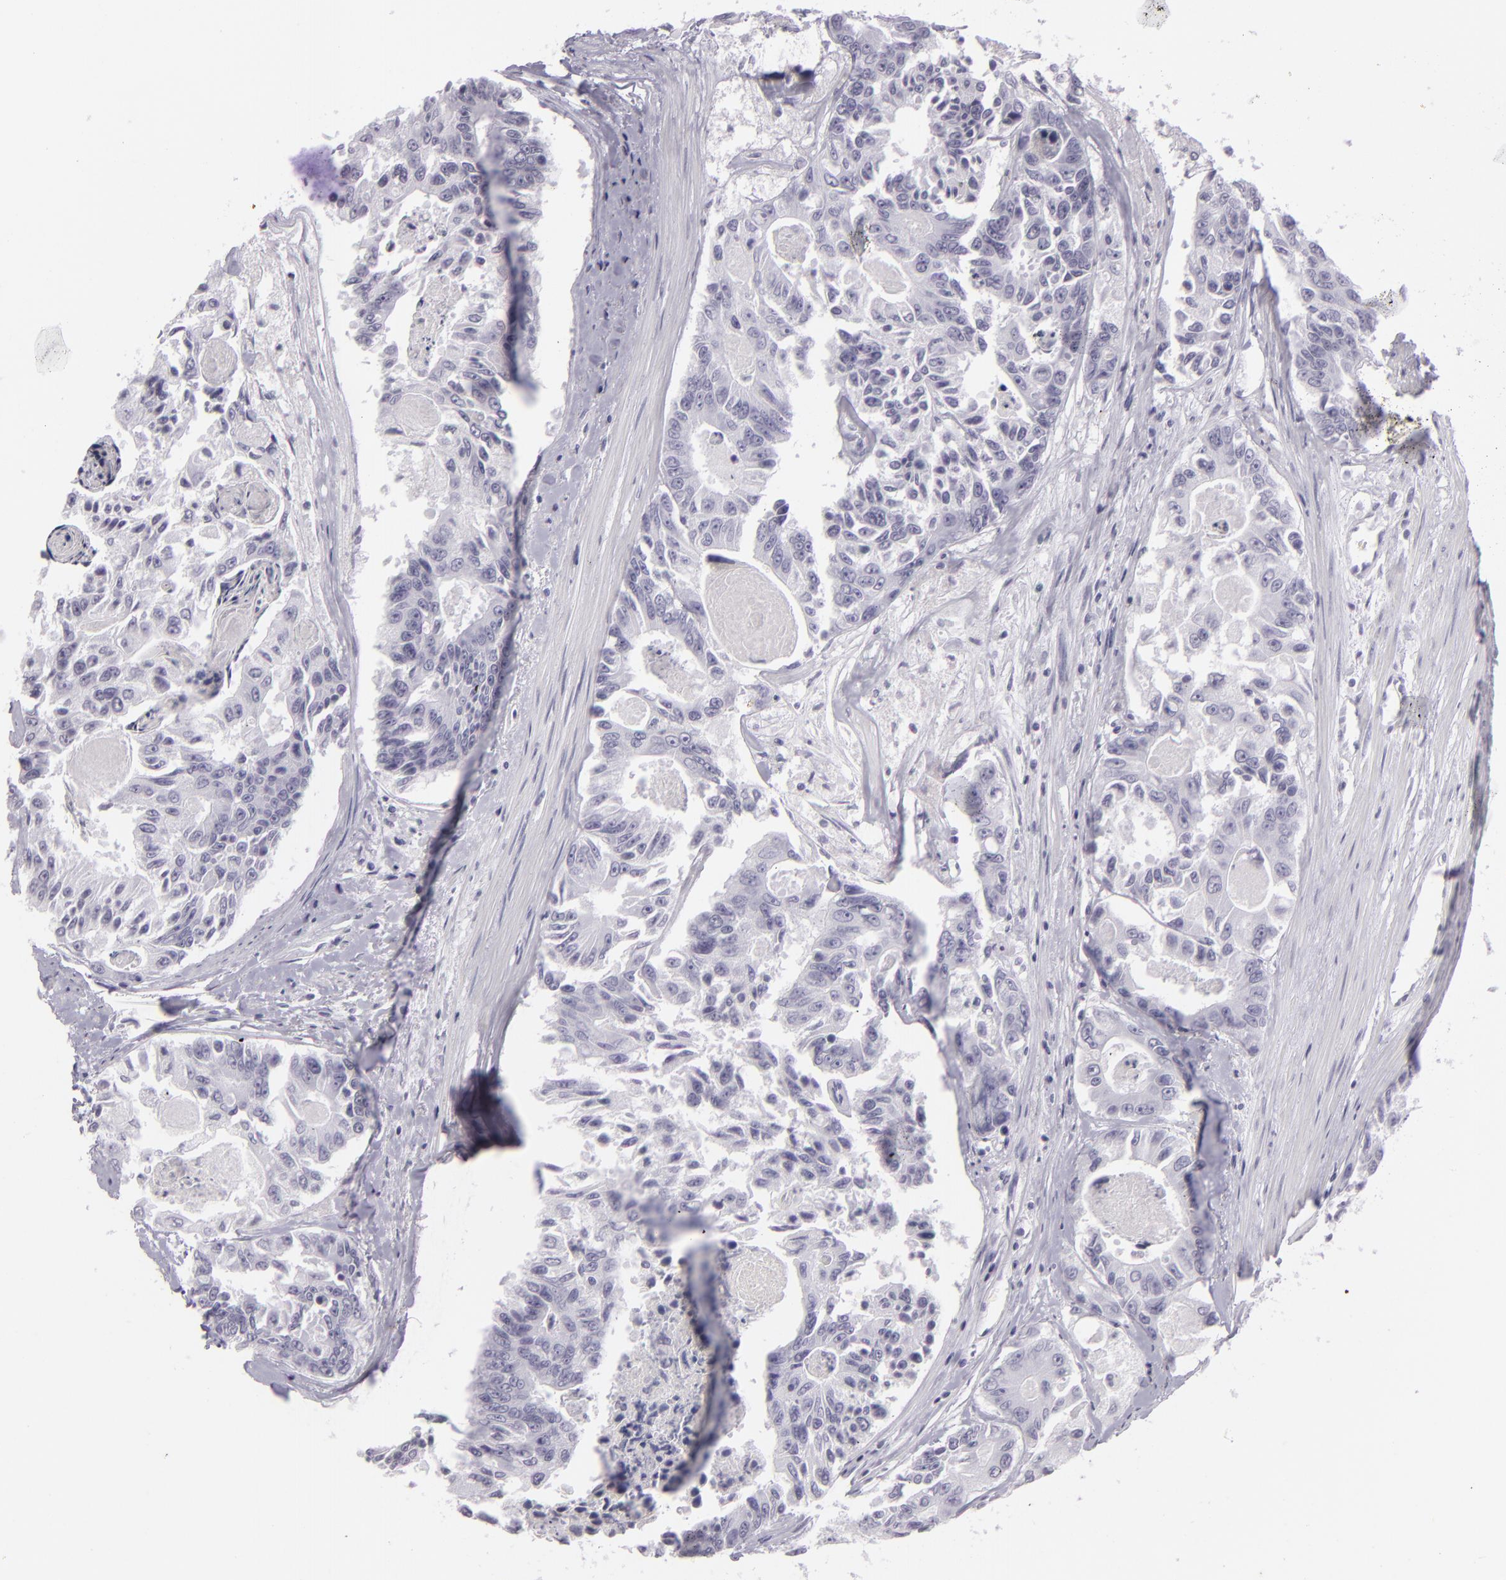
{"staining": {"intensity": "negative", "quantity": "none", "location": "none"}, "tissue": "colorectal cancer", "cell_type": "Tumor cells", "image_type": "cancer", "snomed": [{"axis": "morphology", "description": "Adenocarcinoma, NOS"}, {"axis": "topography", "description": "Colon"}], "caption": "Immunohistochemical staining of colorectal cancer exhibits no significant staining in tumor cells.", "gene": "MCM3", "patient": {"sex": "female", "age": 86}}